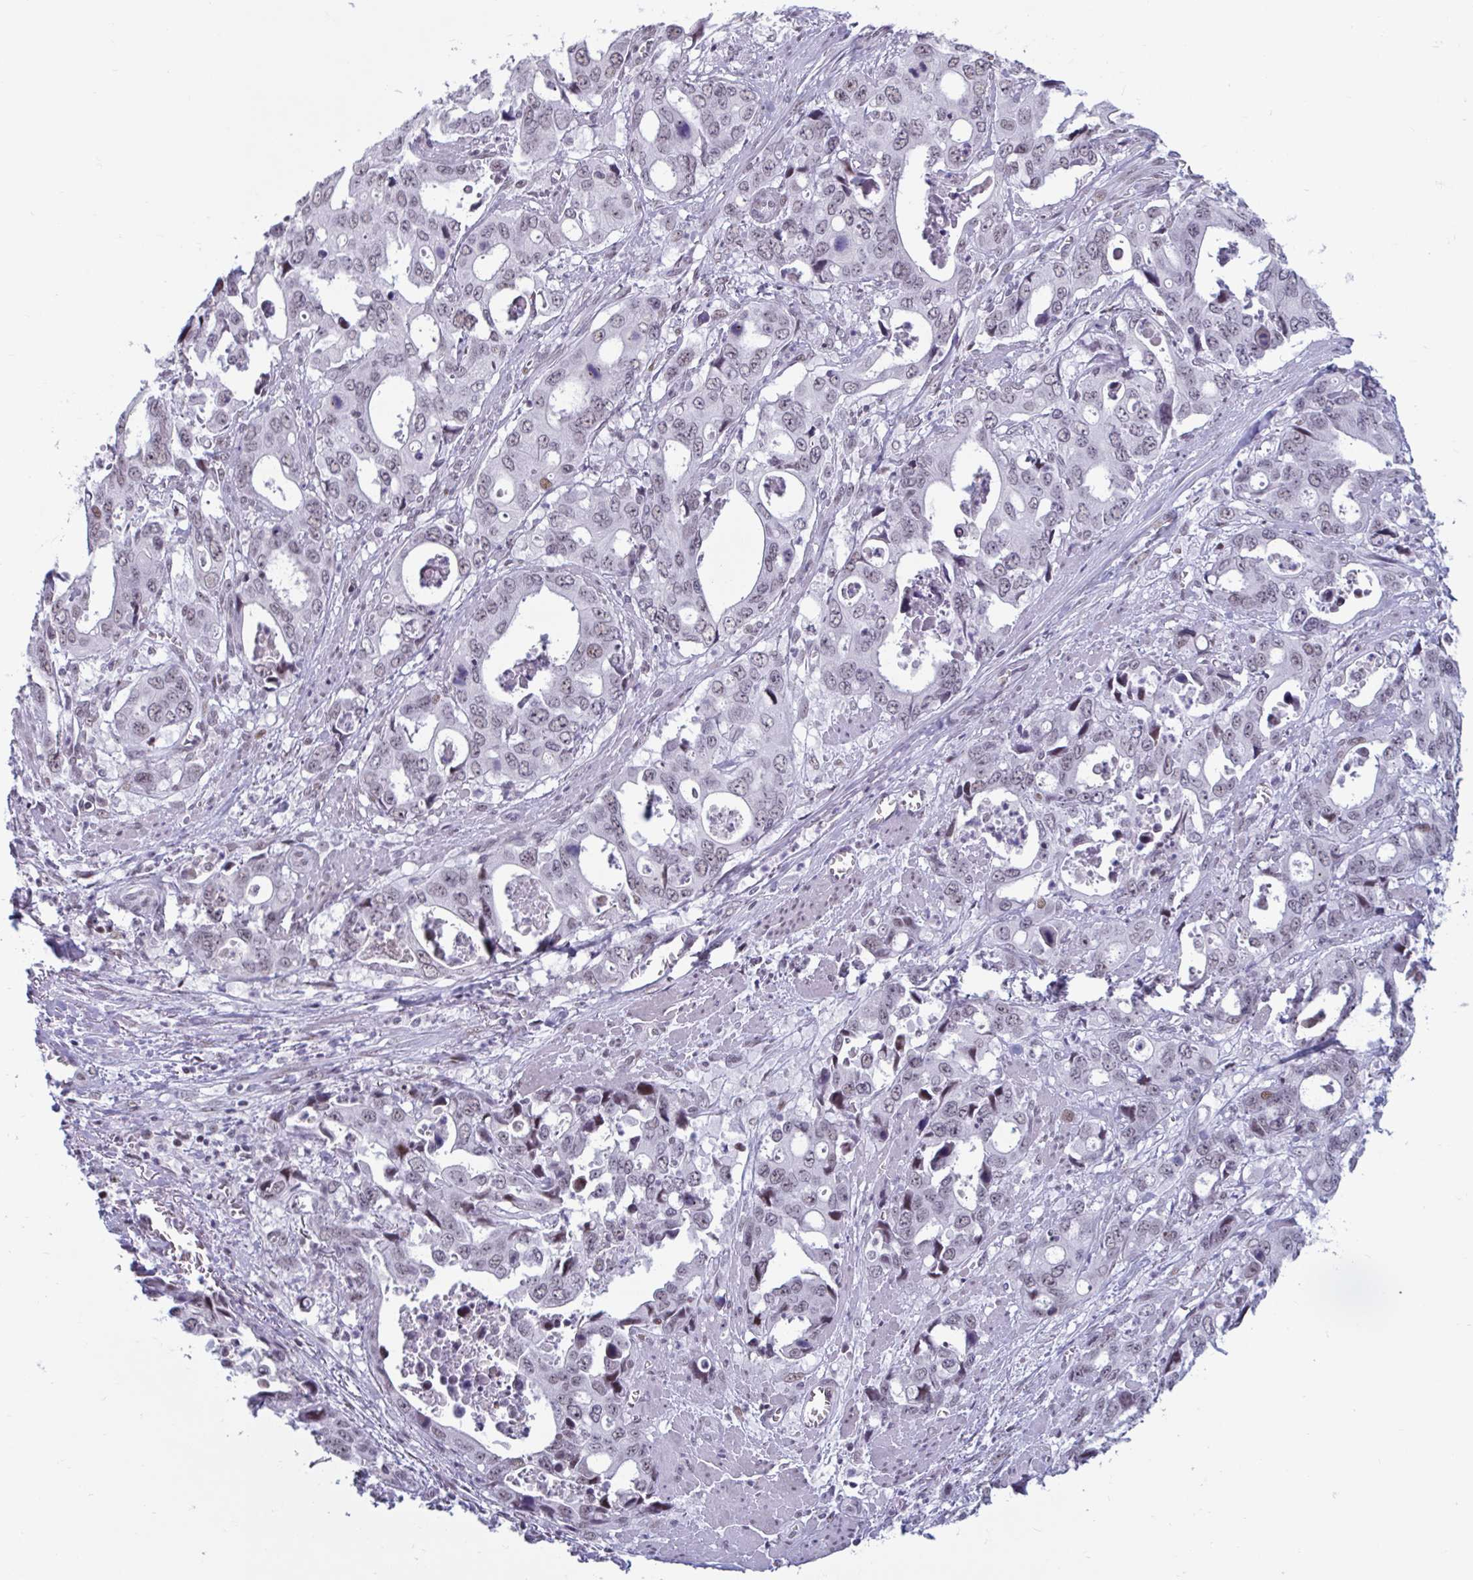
{"staining": {"intensity": "weak", "quantity": "25%-75%", "location": "nuclear"}, "tissue": "stomach cancer", "cell_type": "Tumor cells", "image_type": "cancer", "snomed": [{"axis": "morphology", "description": "Adenocarcinoma, NOS"}, {"axis": "topography", "description": "Stomach, upper"}], "caption": "A high-resolution photomicrograph shows immunohistochemistry (IHC) staining of stomach cancer, which demonstrates weak nuclear staining in approximately 25%-75% of tumor cells.", "gene": "HSD17B6", "patient": {"sex": "male", "age": 74}}